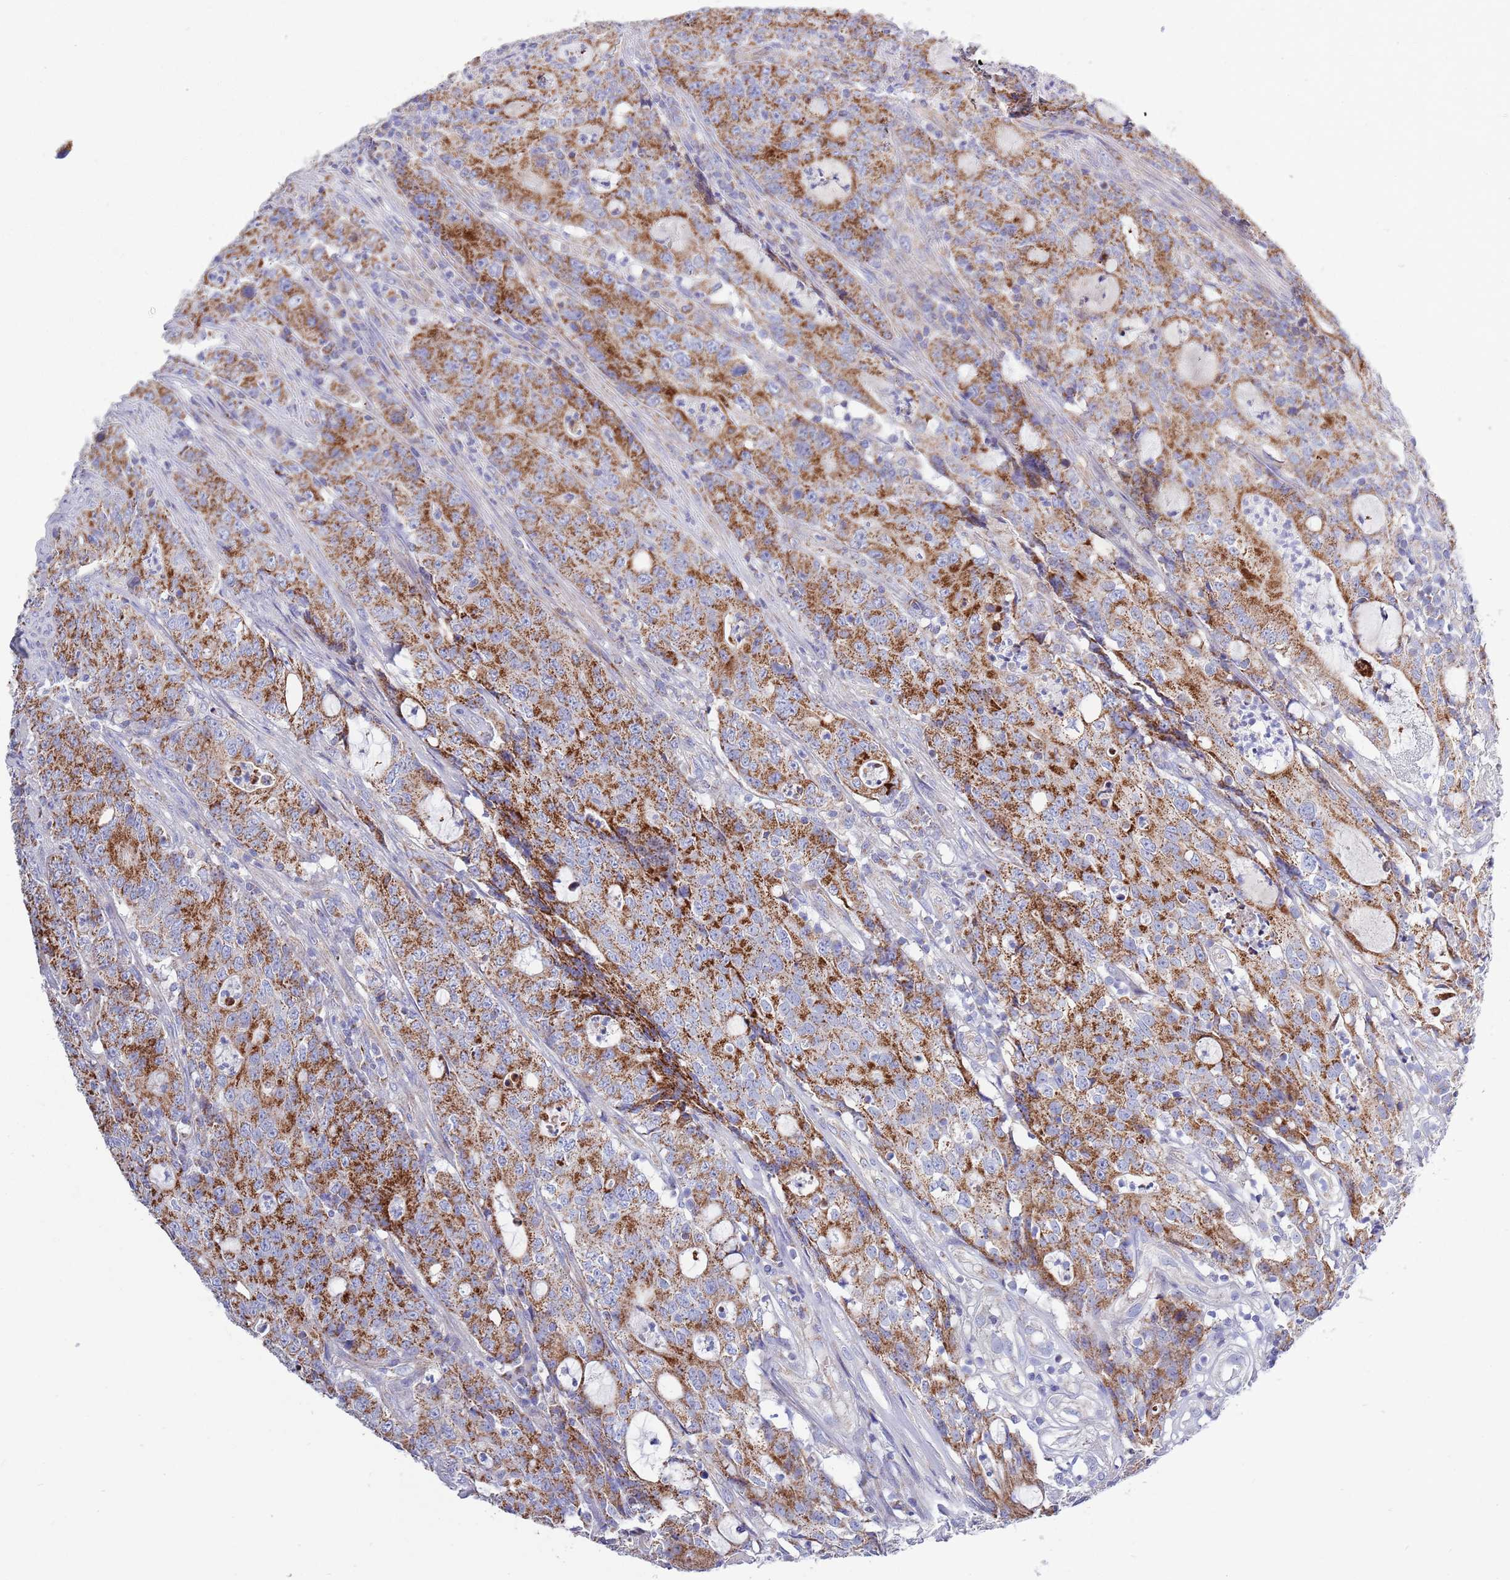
{"staining": {"intensity": "strong", "quantity": ">75%", "location": "cytoplasmic/membranous"}, "tissue": "colorectal cancer", "cell_type": "Tumor cells", "image_type": "cancer", "snomed": [{"axis": "morphology", "description": "Adenocarcinoma, NOS"}, {"axis": "topography", "description": "Colon"}], "caption": "Adenocarcinoma (colorectal) was stained to show a protein in brown. There is high levels of strong cytoplasmic/membranous expression in approximately >75% of tumor cells.", "gene": "EMC8", "patient": {"sex": "male", "age": 83}}